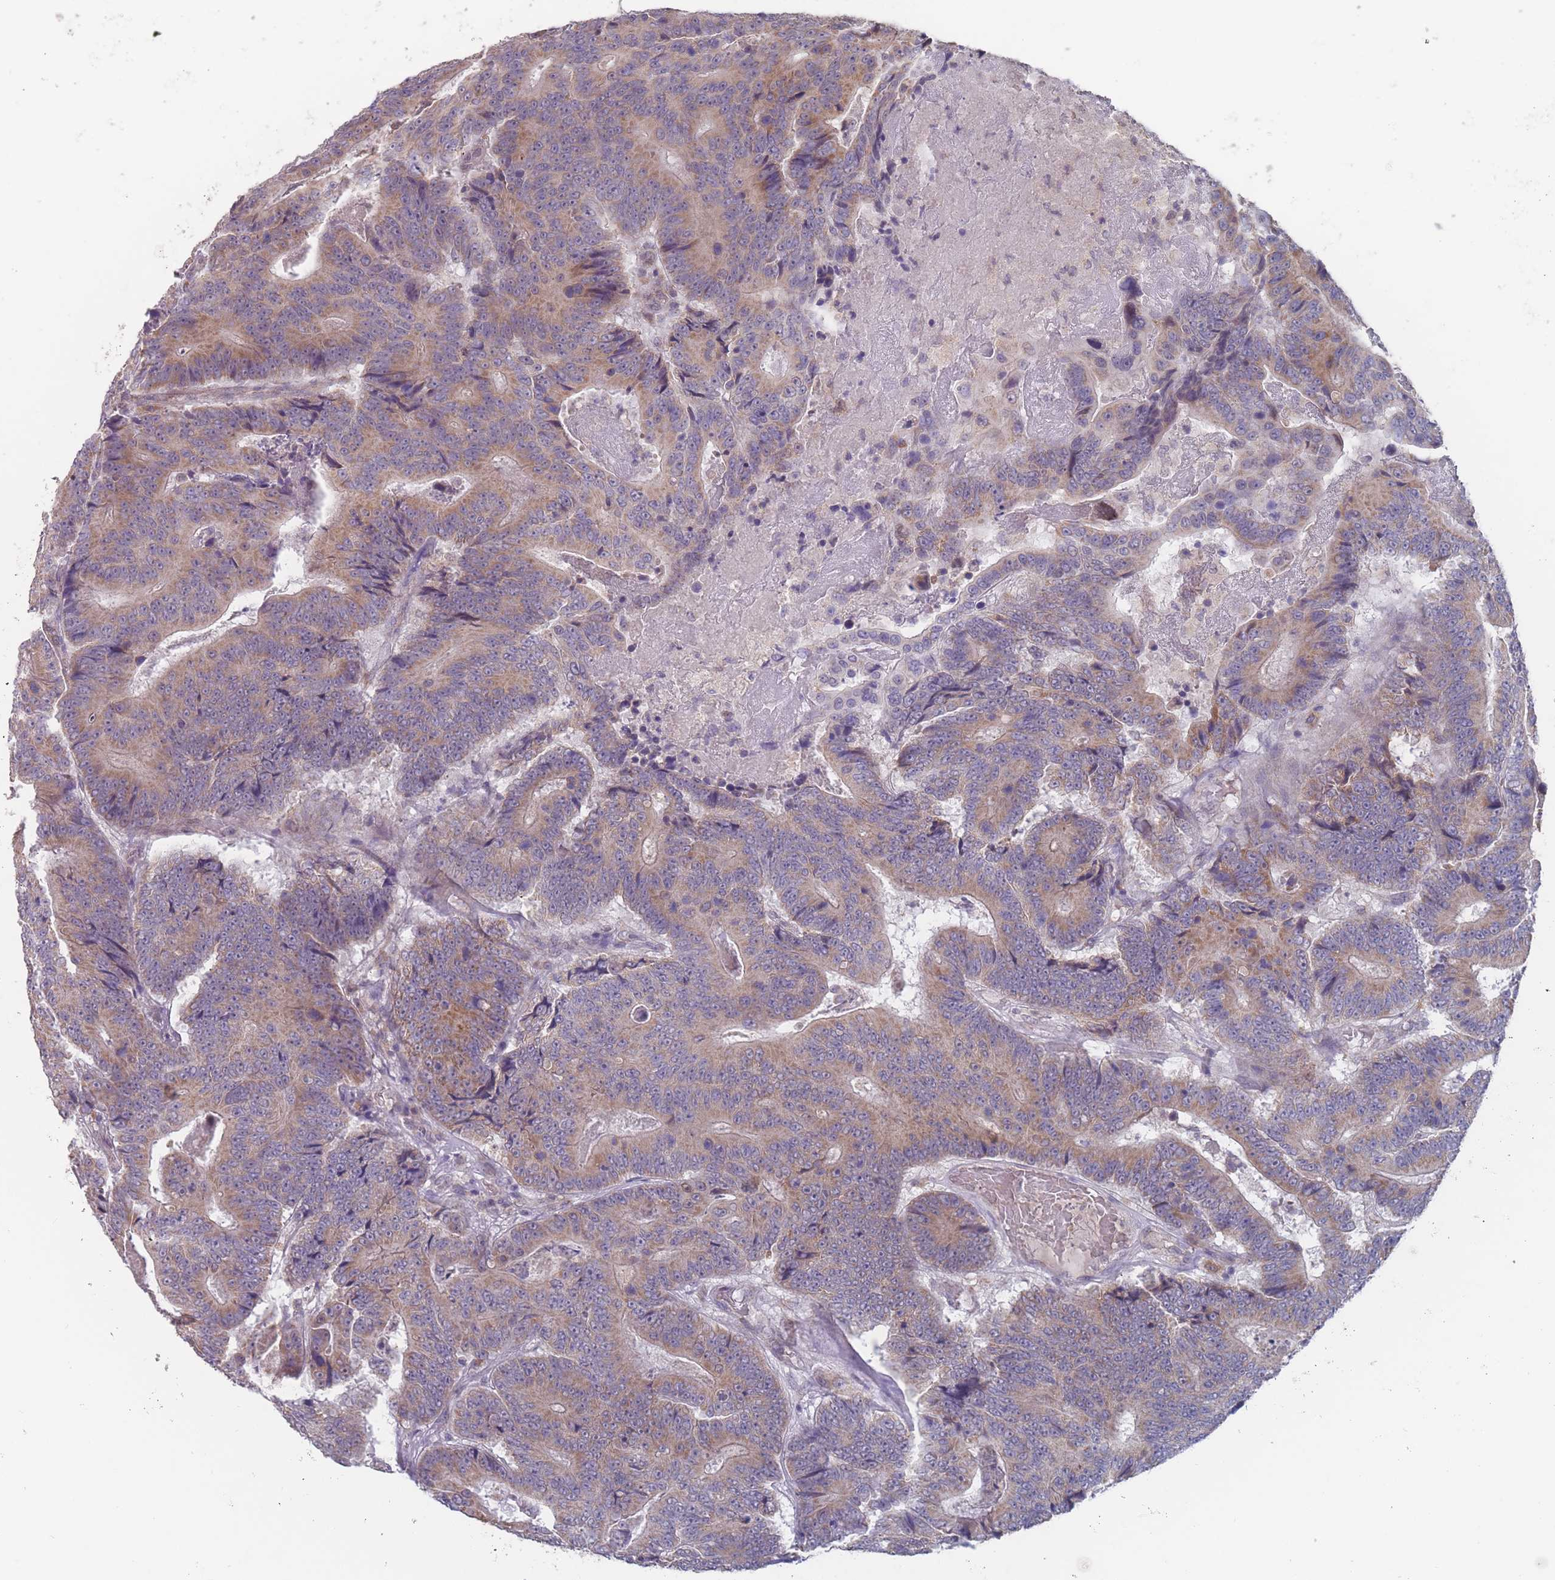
{"staining": {"intensity": "moderate", "quantity": "25%-75%", "location": "cytoplasmic/membranous"}, "tissue": "colorectal cancer", "cell_type": "Tumor cells", "image_type": "cancer", "snomed": [{"axis": "morphology", "description": "Adenocarcinoma, NOS"}, {"axis": "topography", "description": "Colon"}], "caption": "A brown stain highlights moderate cytoplasmic/membranous expression of a protein in colorectal cancer tumor cells.", "gene": "PEX7", "patient": {"sex": "male", "age": 83}}